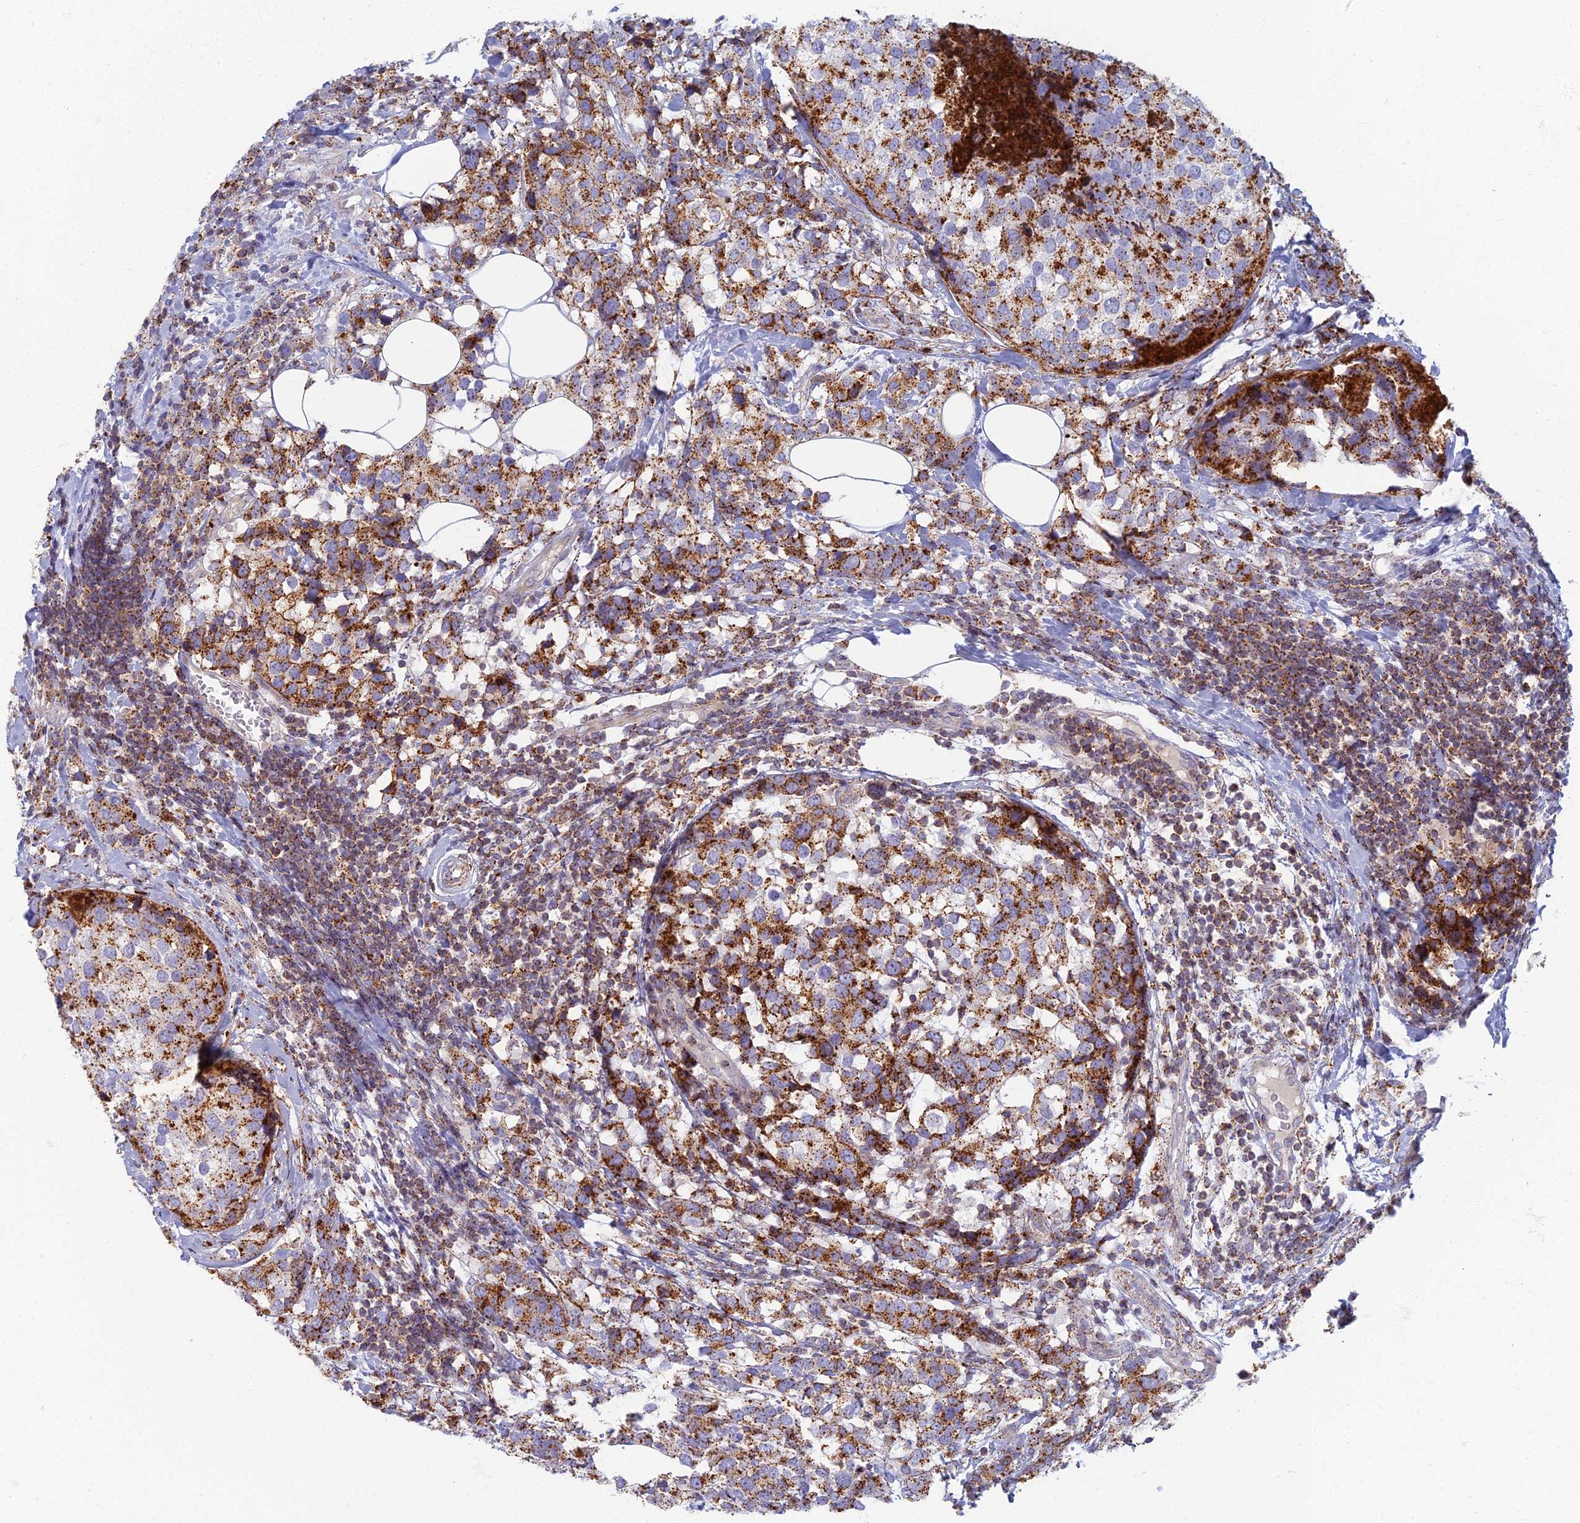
{"staining": {"intensity": "moderate", "quantity": ">75%", "location": "cytoplasmic/membranous"}, "tissue": "breast cancer", "cell_type": "Tumor cells", "image_type": "cancer", "snomed": [{"axis": "morphology", "description": "Lobular carcinoma"}, {"axis": "topography", "description": "Breast"}], "caption": "Human breast cancer stained with a brown dye exhibits moderate cytoplasmic/membranous positive expression in about >75% of tumor cells.", "gene": "CHMP4B", "patient": {"sex": "female", "age": 59}}